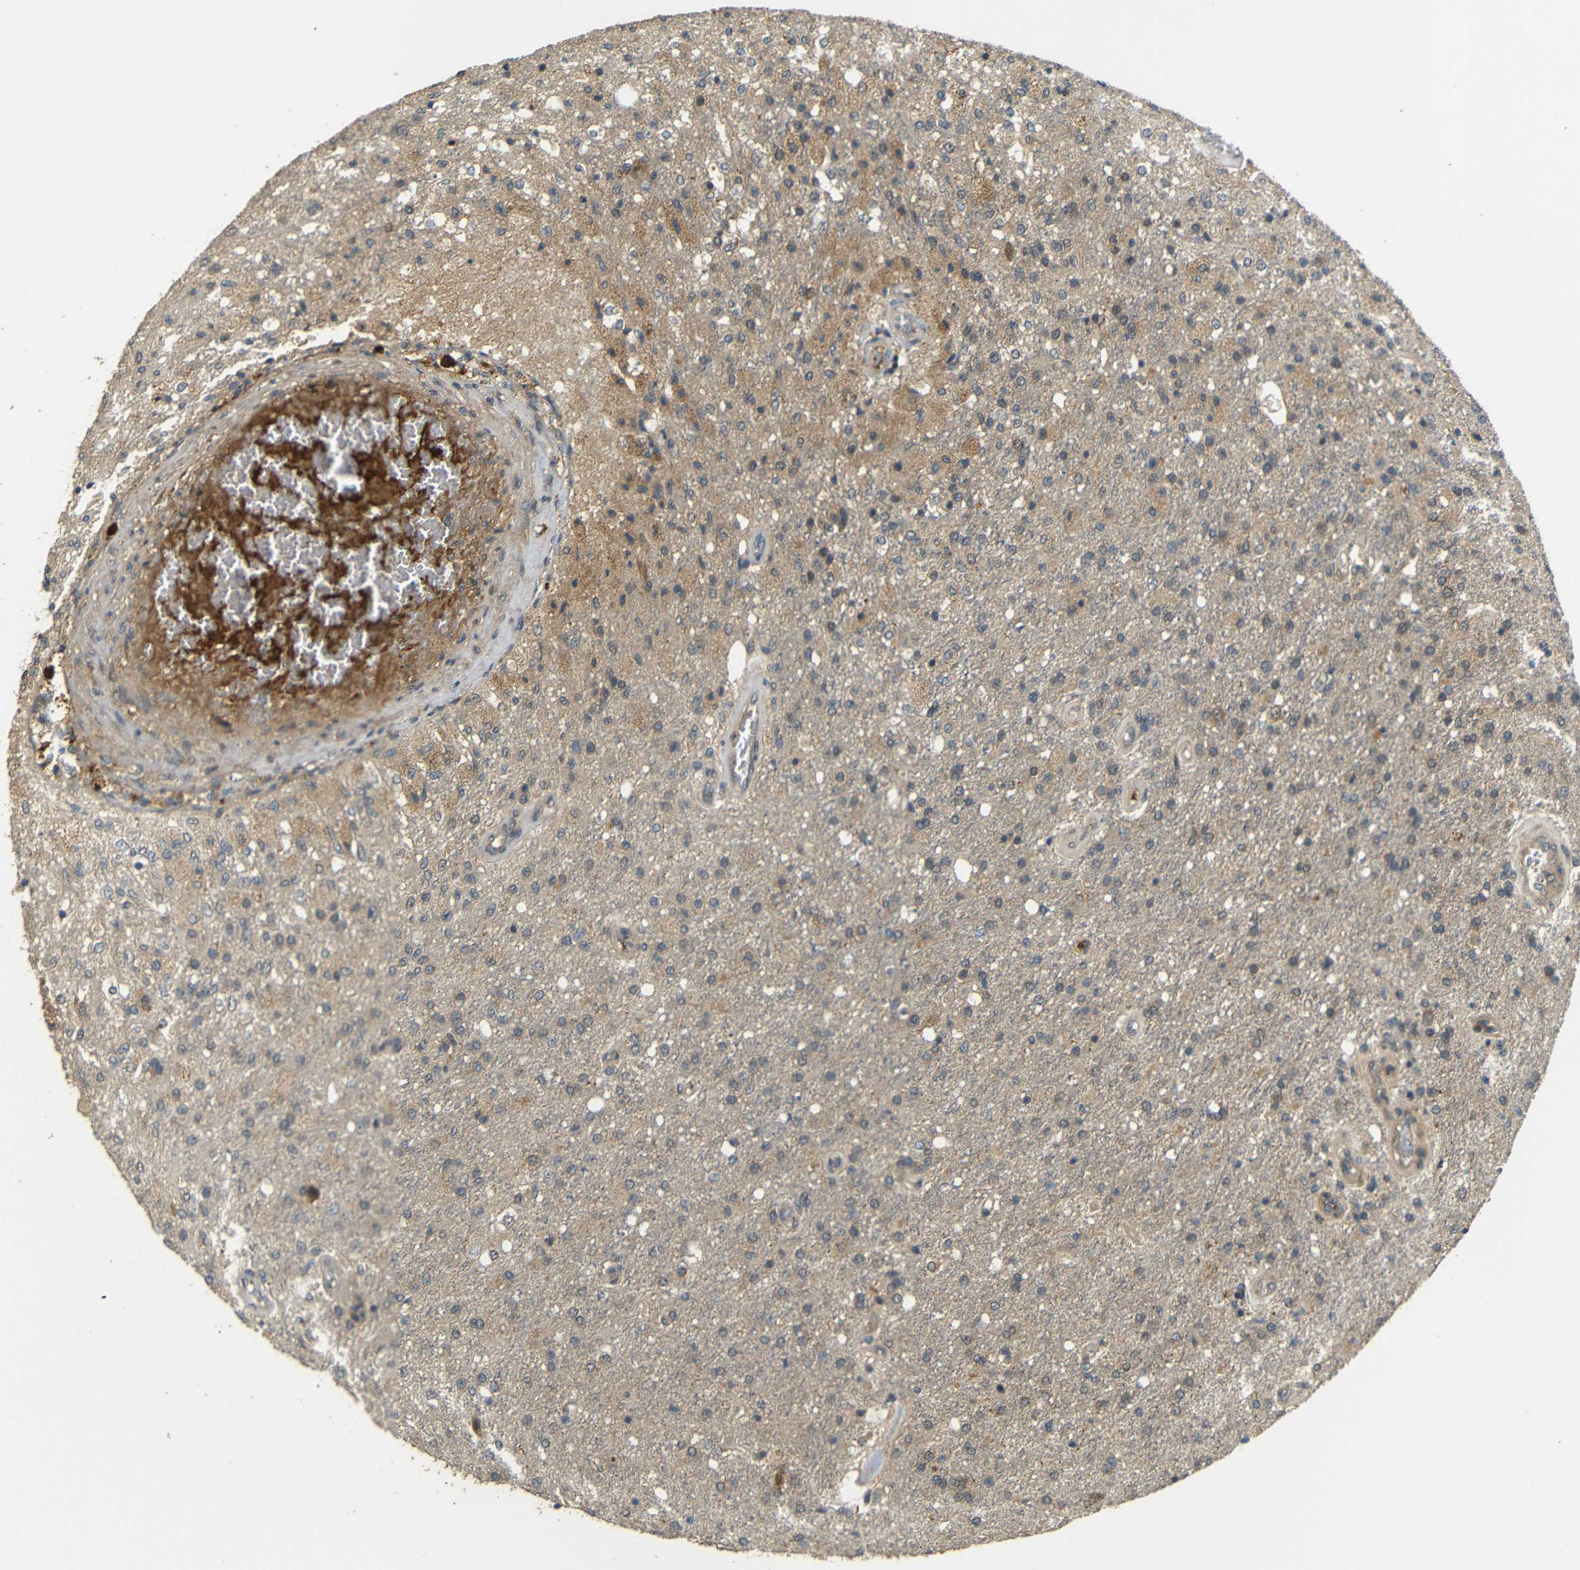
{"staining": {"intensity": "weak", "quantity": "25%-75%", "location": "cytoplasmic/membranous"}, "tissue": "glioma", "cell_type": "Tumor cells", "image_type": "cancer", "snomed": [{"axis": "morphology", "description": "Normal tissue, NOS"}, {"axis": "morphology", "description": "Glioma, malignant, High grade"}, {"axis": "topography", "description": "Cerebral cortex"}], "caption": "There is low levels of weak cytoplasmic/membranous positivity in tumor cells of malignant high-grade glioma, as demonstrated by immunohistochemical staining (brown color).", "gene": "EPHB2", "patient": {"sex": "male", "age": 77}}